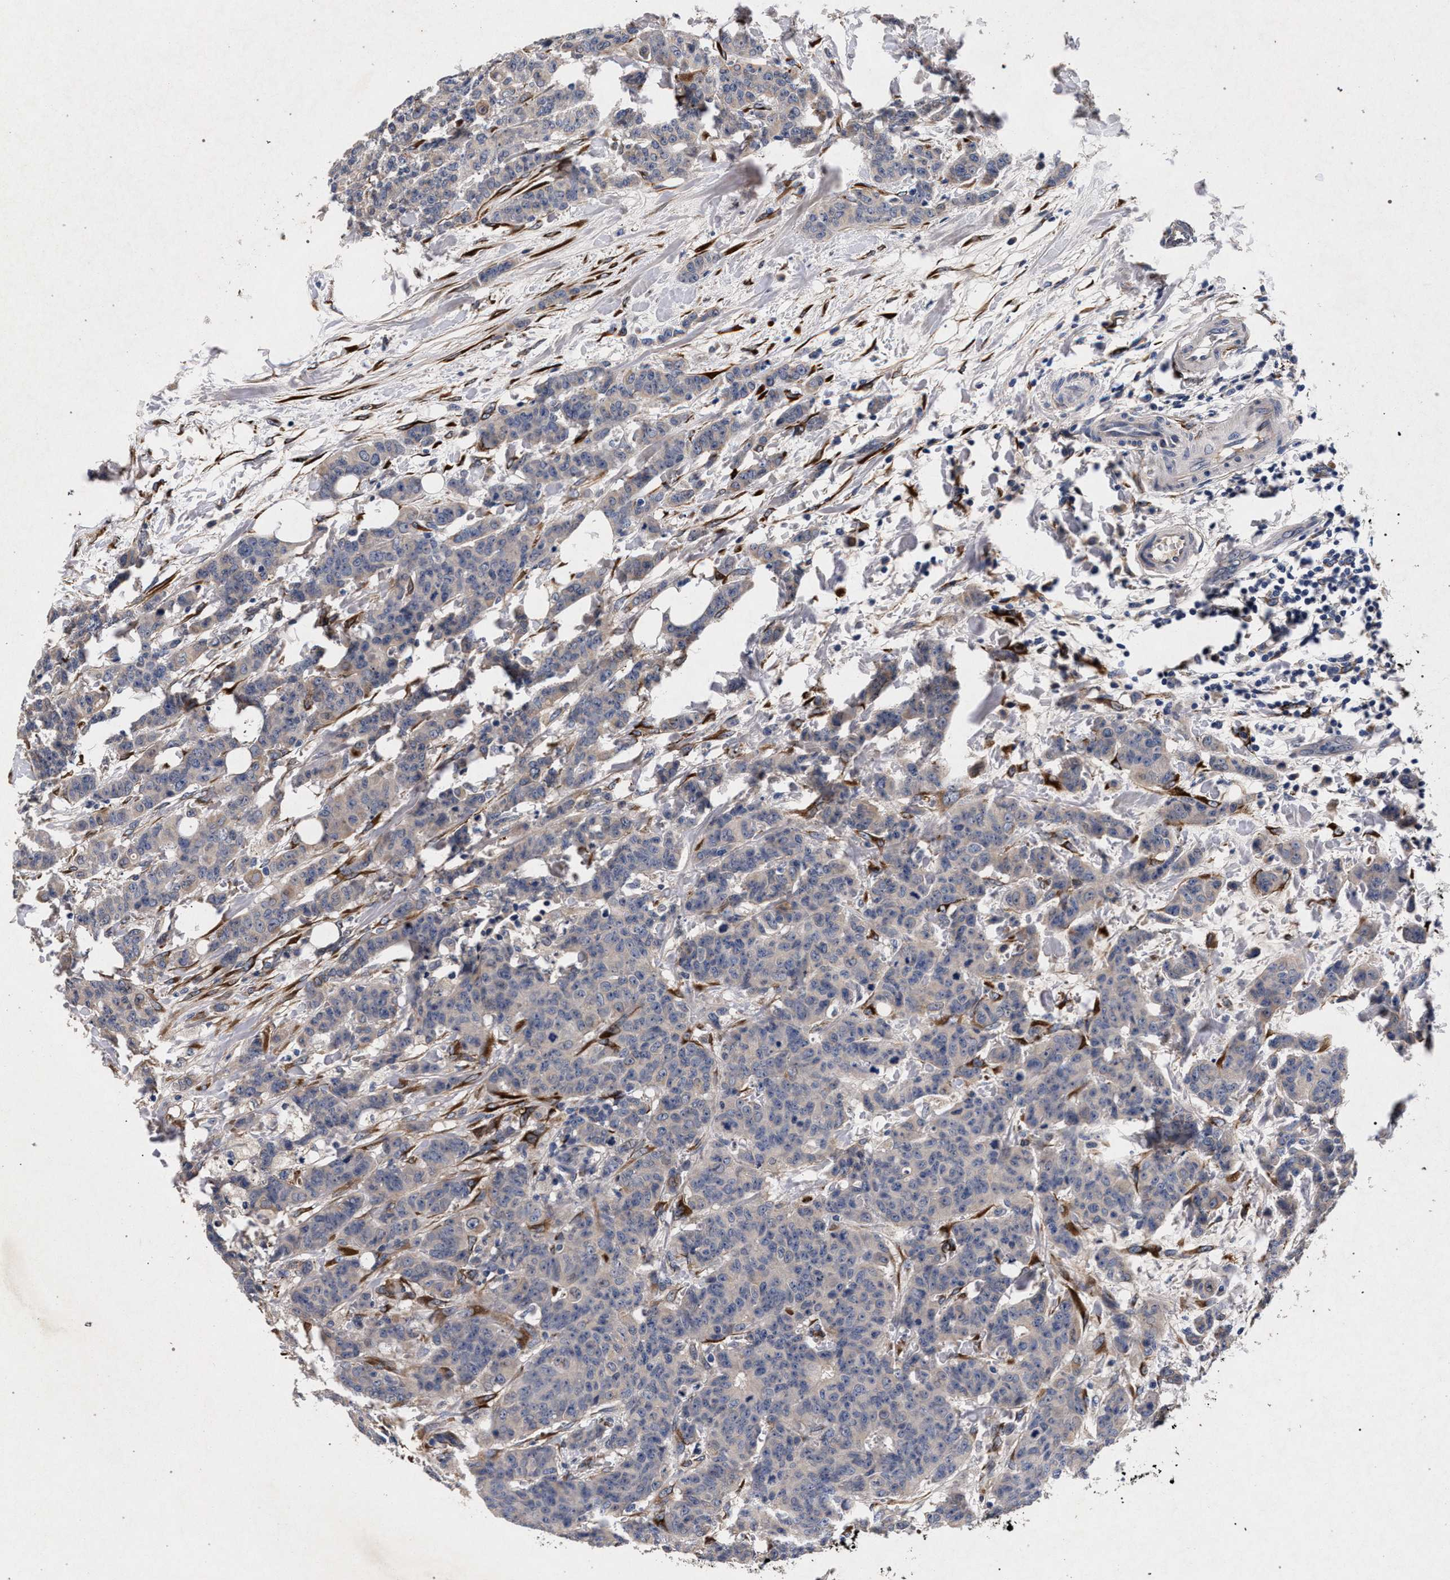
{"staining": {"intensity": "moderate", "quantity": "<25%", "location": "cytoplasmic/membranous"}, "tissue": "breast cancer", "cell_type": "Tumor cells", "image_type": "cancer", "snomed": [{"axis": "morphology", "description": "Normal tissue, NOS"}, {"axis": "morphology", "description": "Duct carcinoma"}, {"axis": "topography", "description": "Breast"}], "caption": "Moderate cytoplasmic/membranous protein positivity is present in about <25% of tumor cells in breast cancer (intraductal carcinoma).", "gene": "NEK7", "patient": {"sex": "female", "age": 40}}